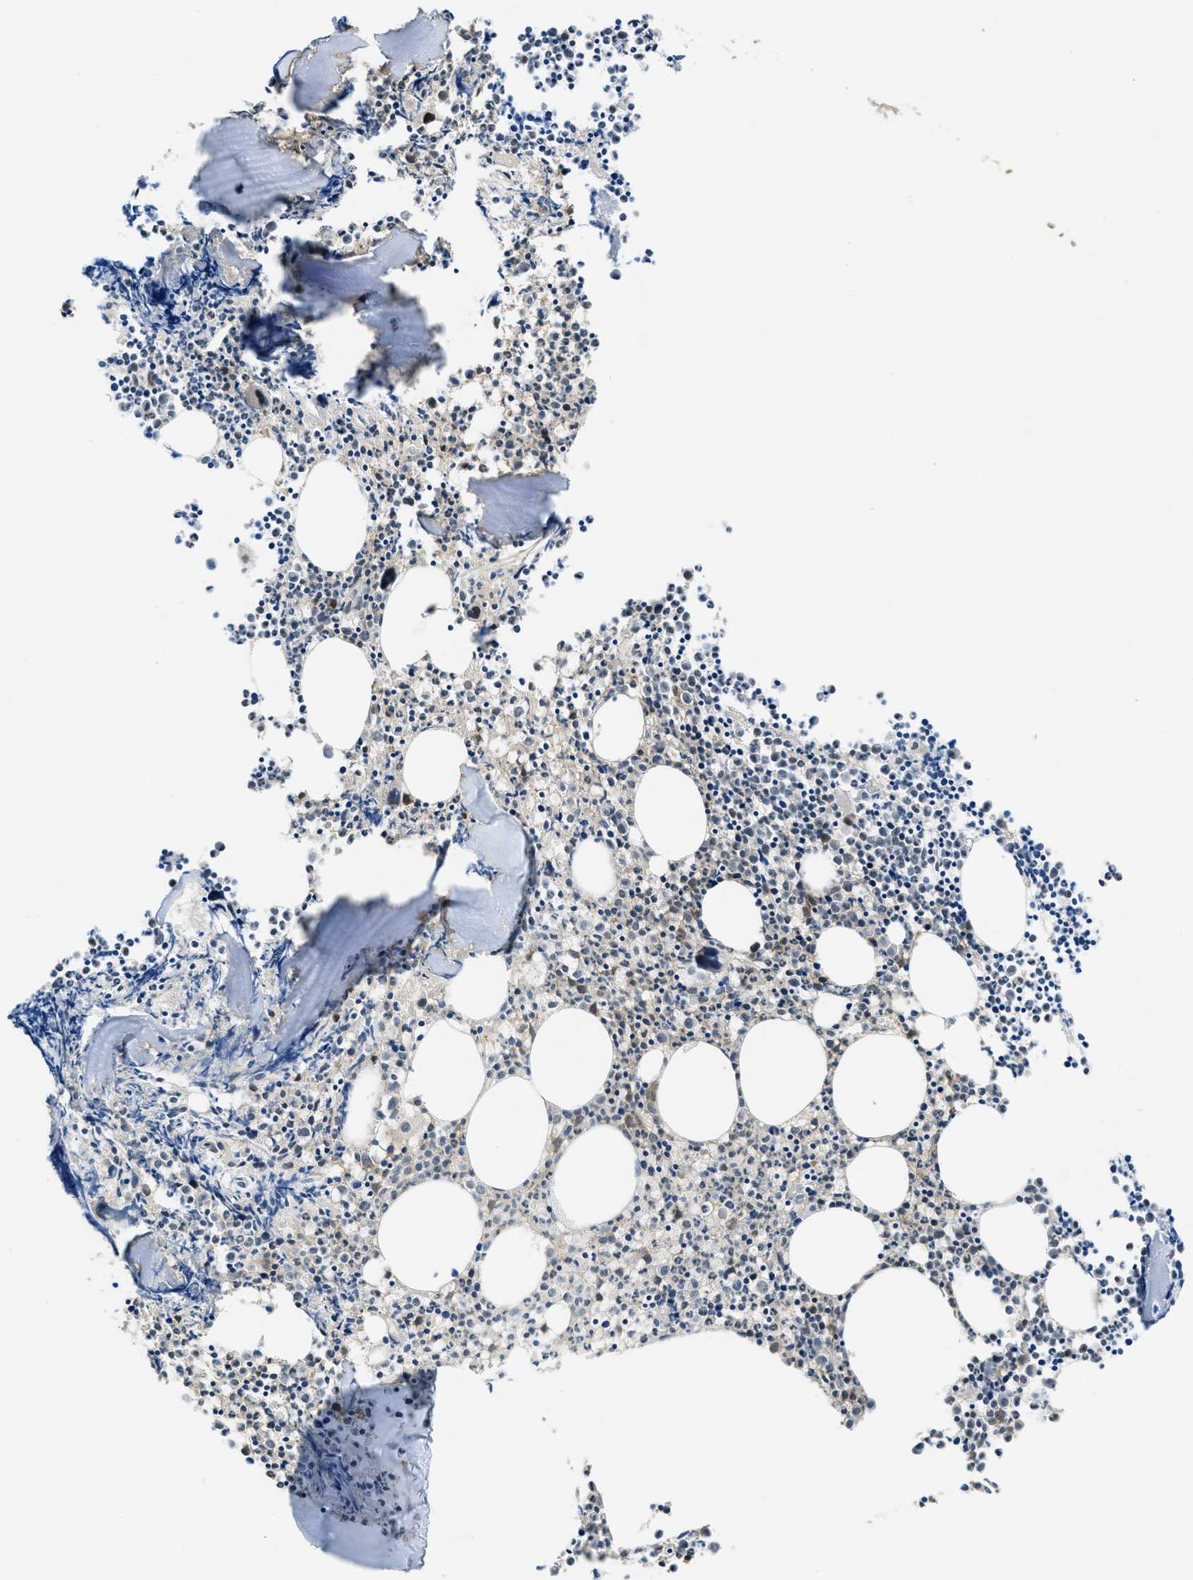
{"staining": {"intensity": "moderate", "quantity": "25%-75%", "location": "cytoplasmic/membranous,nuclear"}, "tissue": "bone marrow", "cell_type": "Hematopoietic cells", "image_type": "normal", "snomed": [{"axis": "morphology", "description": "Normal tissue, NOS"}, {"axis": "morphology", "description": "Inflammation, NOS"}, {"axis": "topography", "description": "Bone marrow"}], "caption": "Hematopoietic cells display moderate cytoplasmic/membranous,nuclear staining in about 25%-75% of cells in benign bone marrow.", "gene": "PSMC5", "patient": {"sex": "female", "age": 53}}